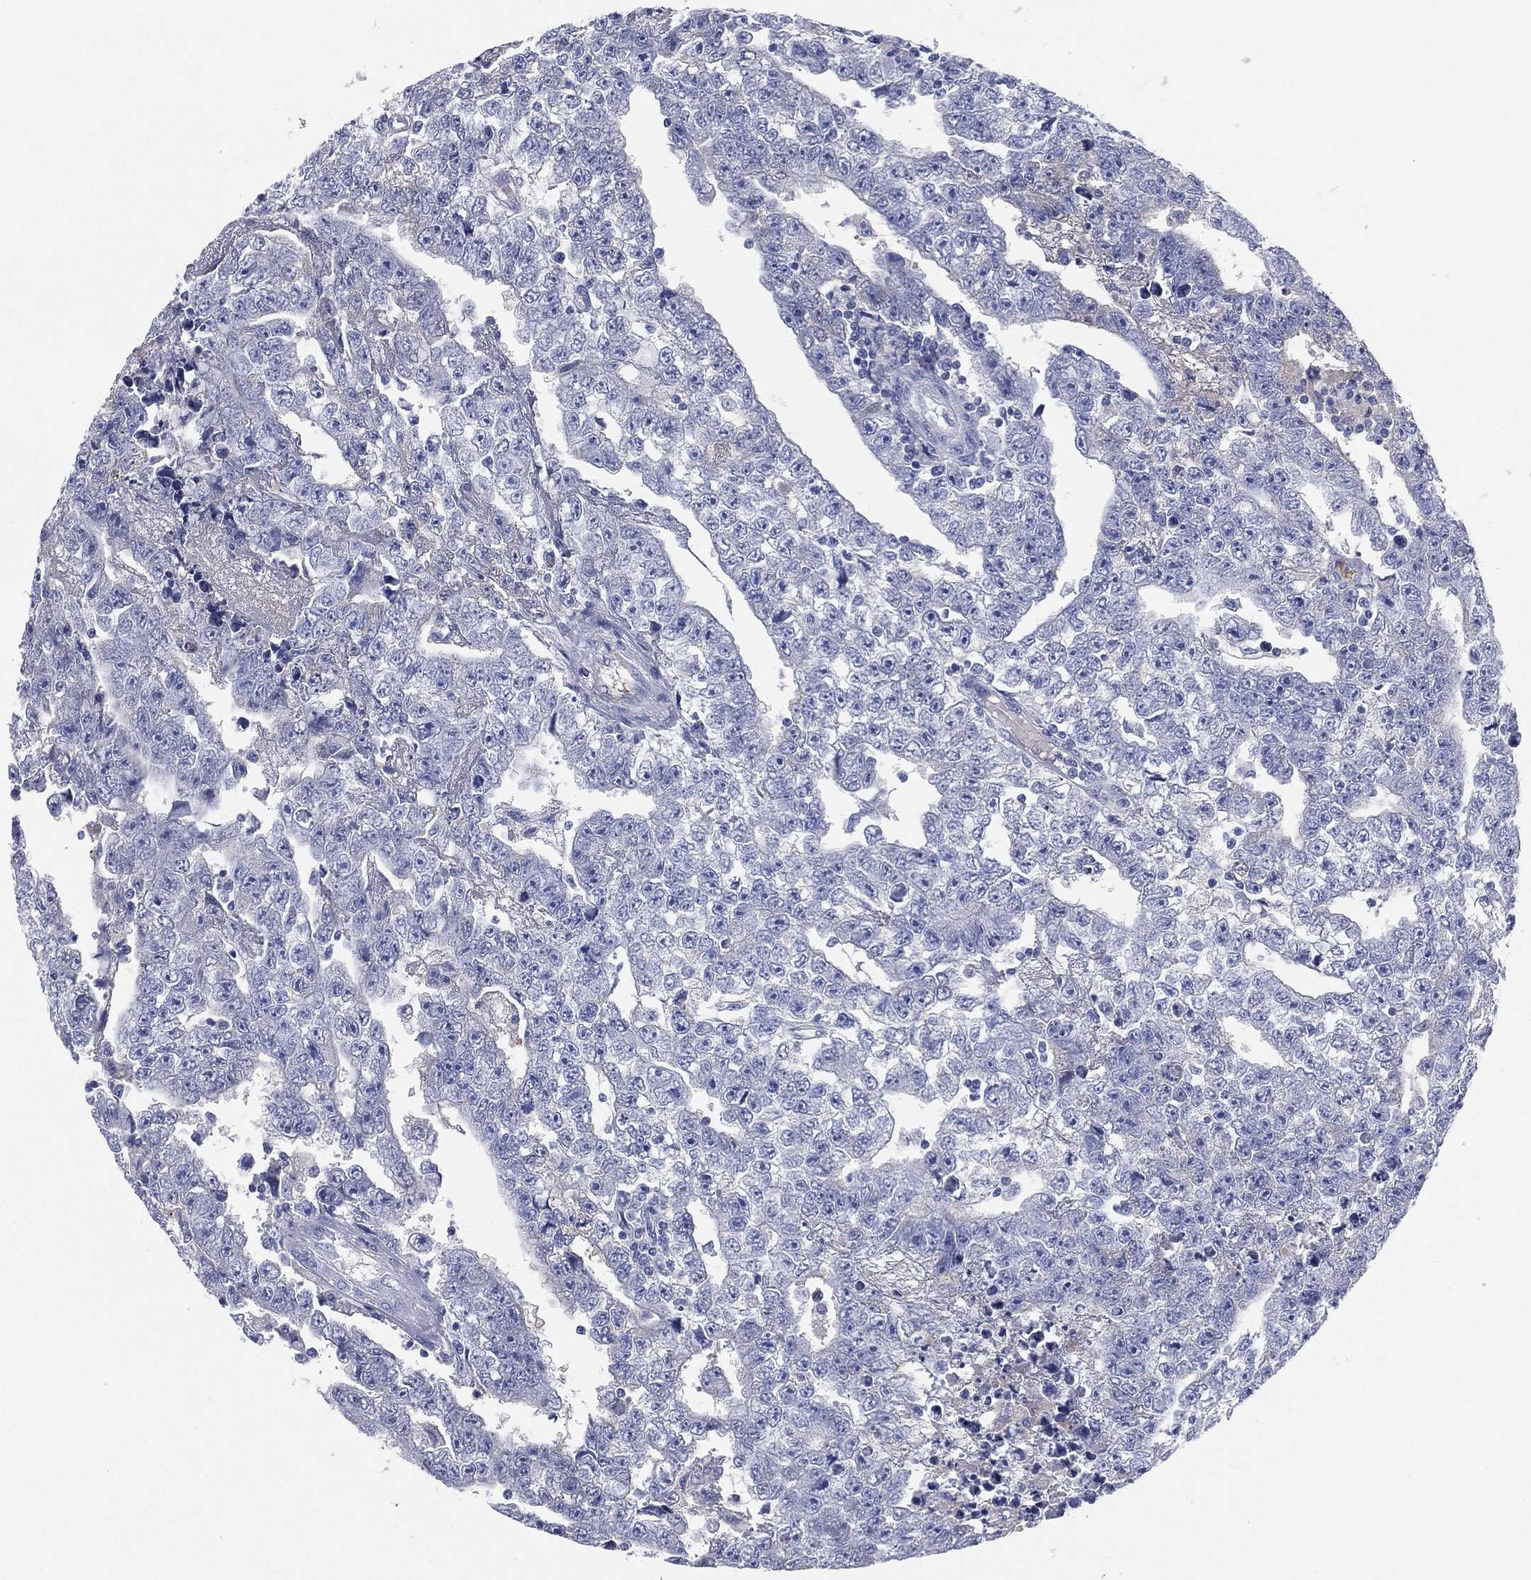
{"staining": {"intensity": "negative", "quantity": "none", "location": "none"}, "tissue": "testis cancer", "cell_type": "Tumor cells", "image_type": "cancer", "snomed": [{"axis": "morphology", "description": "Carcinoma, Embryonal, NOS"}, {"axis": "topography", "description": "Testis"}], "caption": "Embryonal carcinoma (testis) was stained to show a protein in brown. There is no significant staining in tumor cells.", "gene": "HP", "patient": {"sex": "male", "age": 25}}